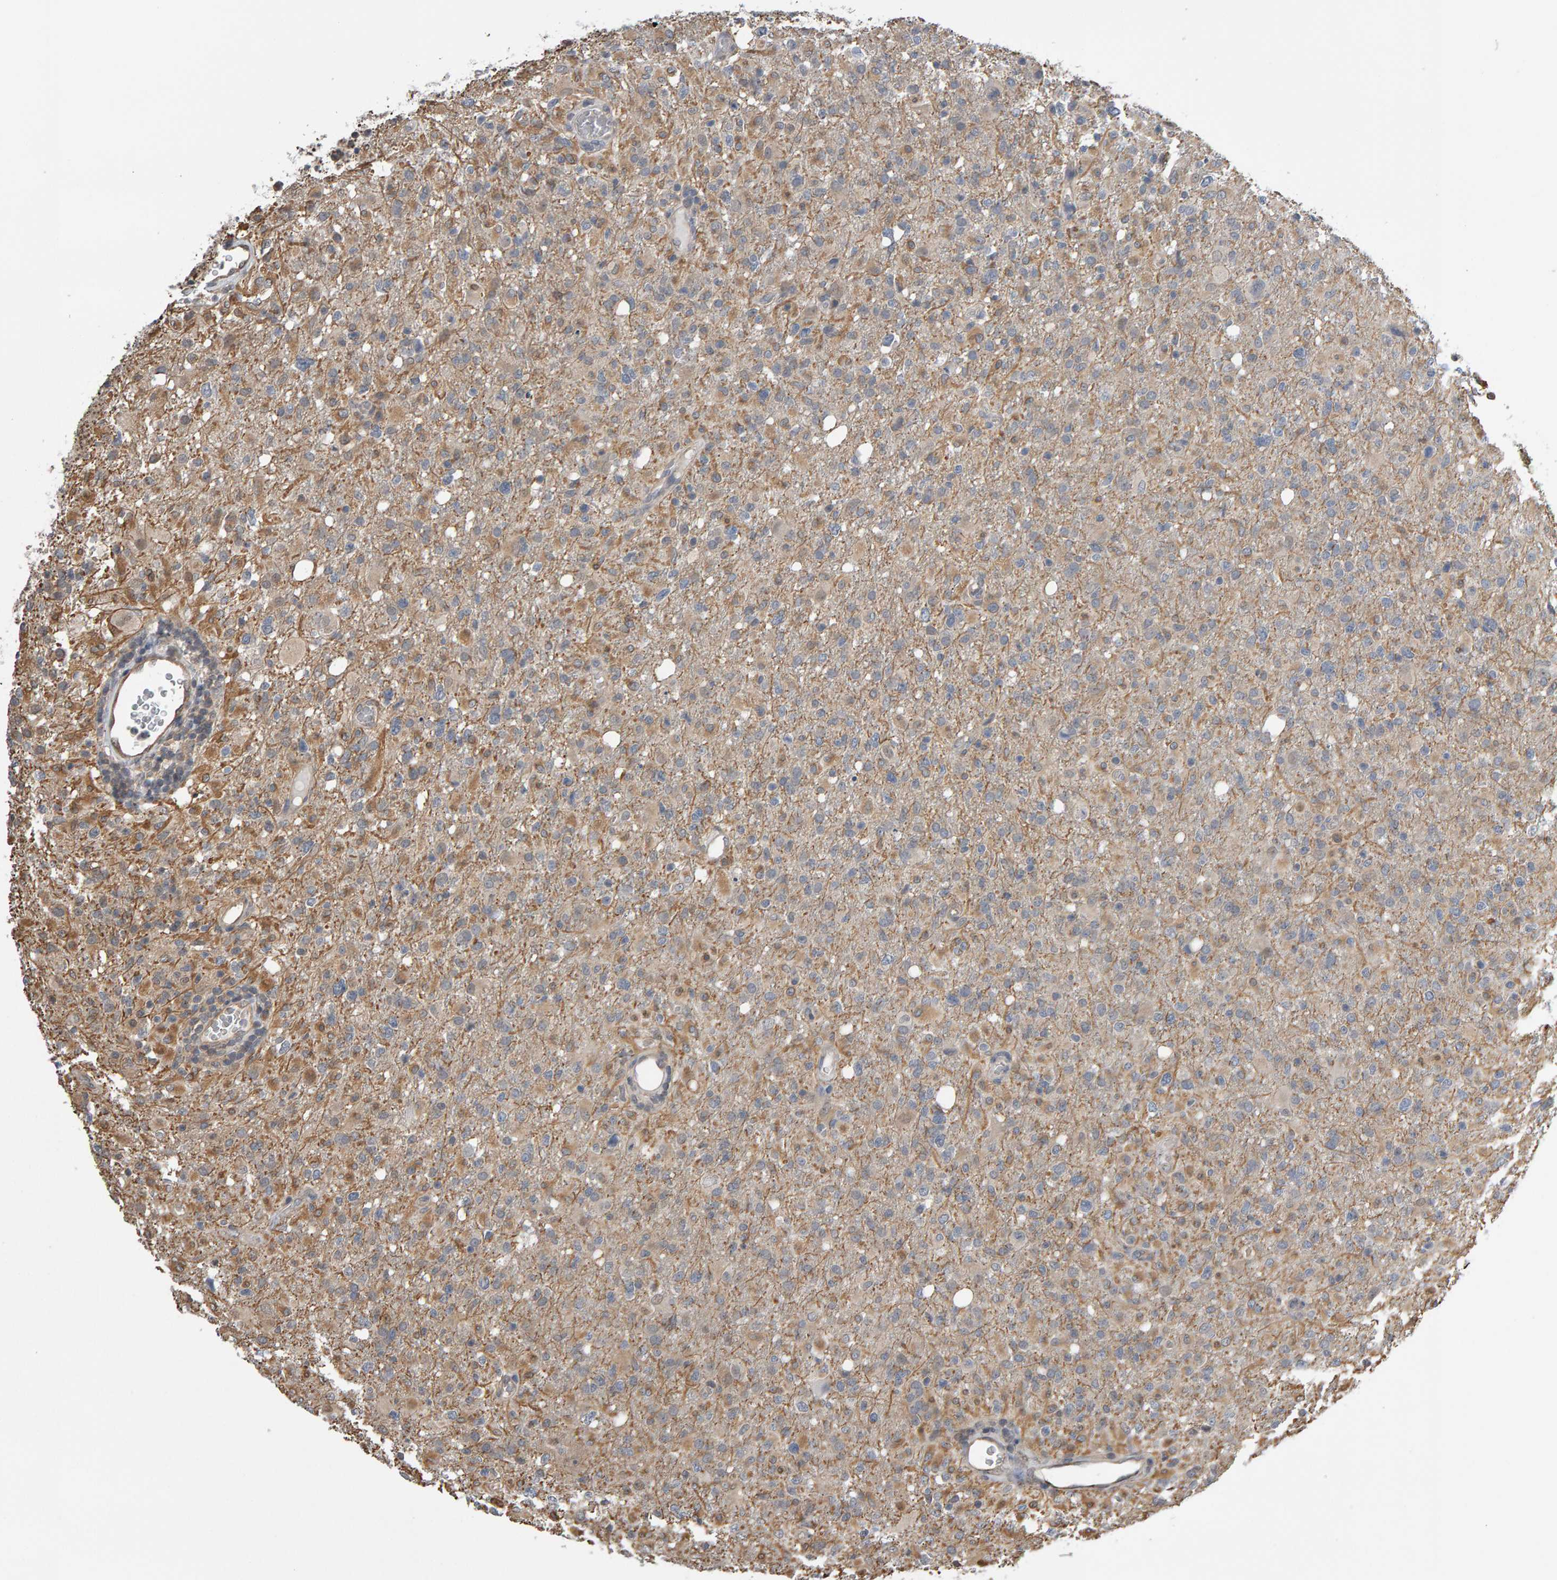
{"staining": {"intensity": "weak", "quantity": "25%-75%", "location": "cytoplasmic/membranous"}, "tissue": "glioma", "cell_type": "Tumor cells", "image_type": "cancer", "snomed": [{"axis": "morphology", "description": "Glioma, malignant, High grade"}, {"axis": "topography", "description": "Brain"}], "caption": "Protein expression analysis of human glioma reveals weak cytoplasmic/membranous expression in approximately 25%-75% of tumor cells. Nuclei are stained in blue.", "gene": "COASY", "patient": {"sex": "female", "age": 57}}